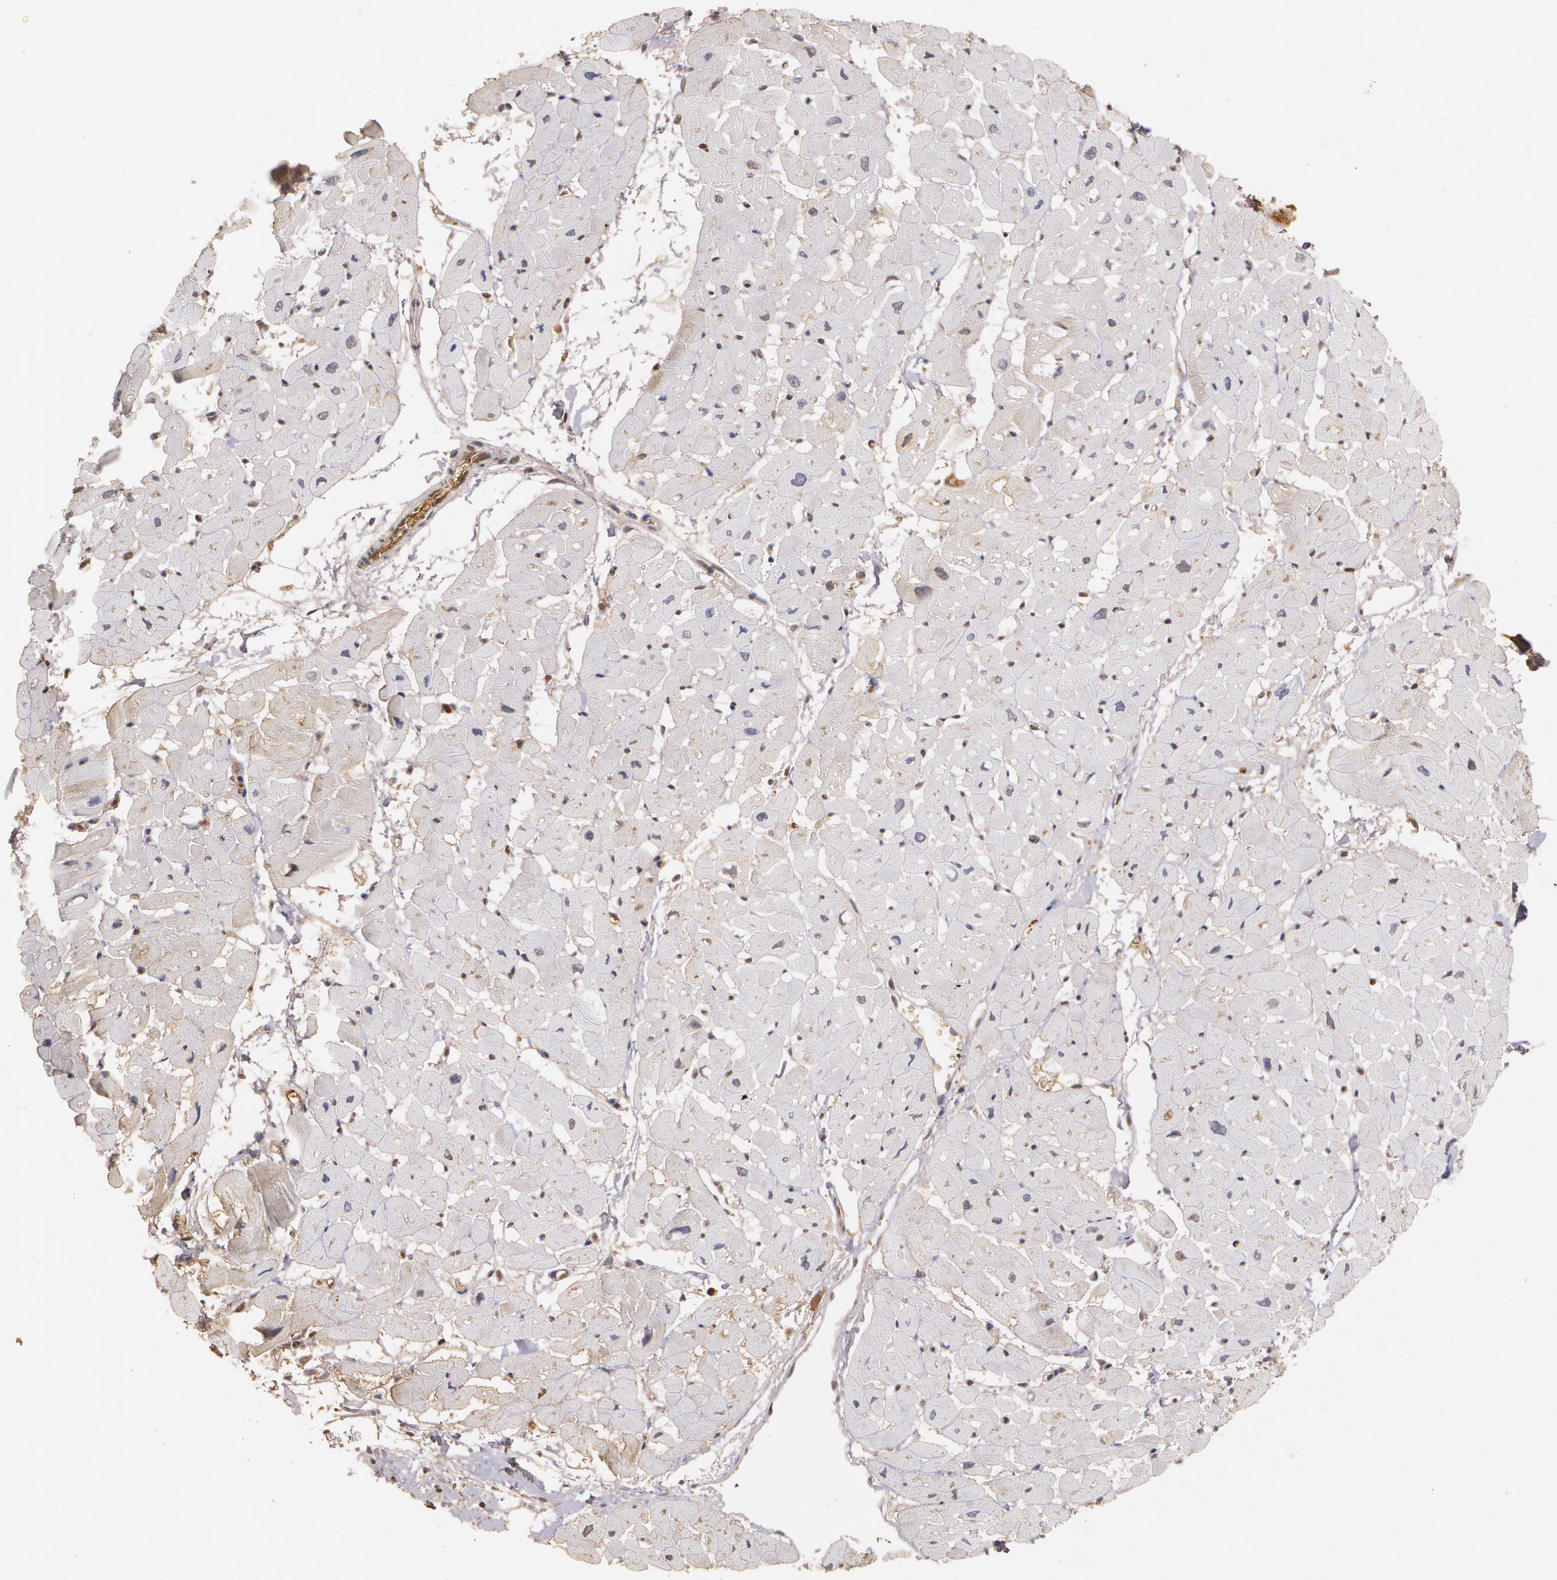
{"staining": {"intensity": "weak", "quantity": "25%-75%", "location": "cytoplasmic/membranous"}, "tissue": "heart muscle", "cell_type": "Cardiomyocytes", "image_type": "normal", "snomed": [{"axis": "morphology", "description": "Normal tissue, NOS"}, {"axis": "topography", "description": "Heart"}], "caption": "A low amount of weak cytoplasmic/membranous staining is seen in approximately 25%-75% of cardiomyocytes in benign heart muscle. Using DAB (brown) and hematoxylin (blue) stains, captured at high magnification using brightfield microscopy.", "gene": "PTS", "patient": {"sex": "male", "age": 45}}